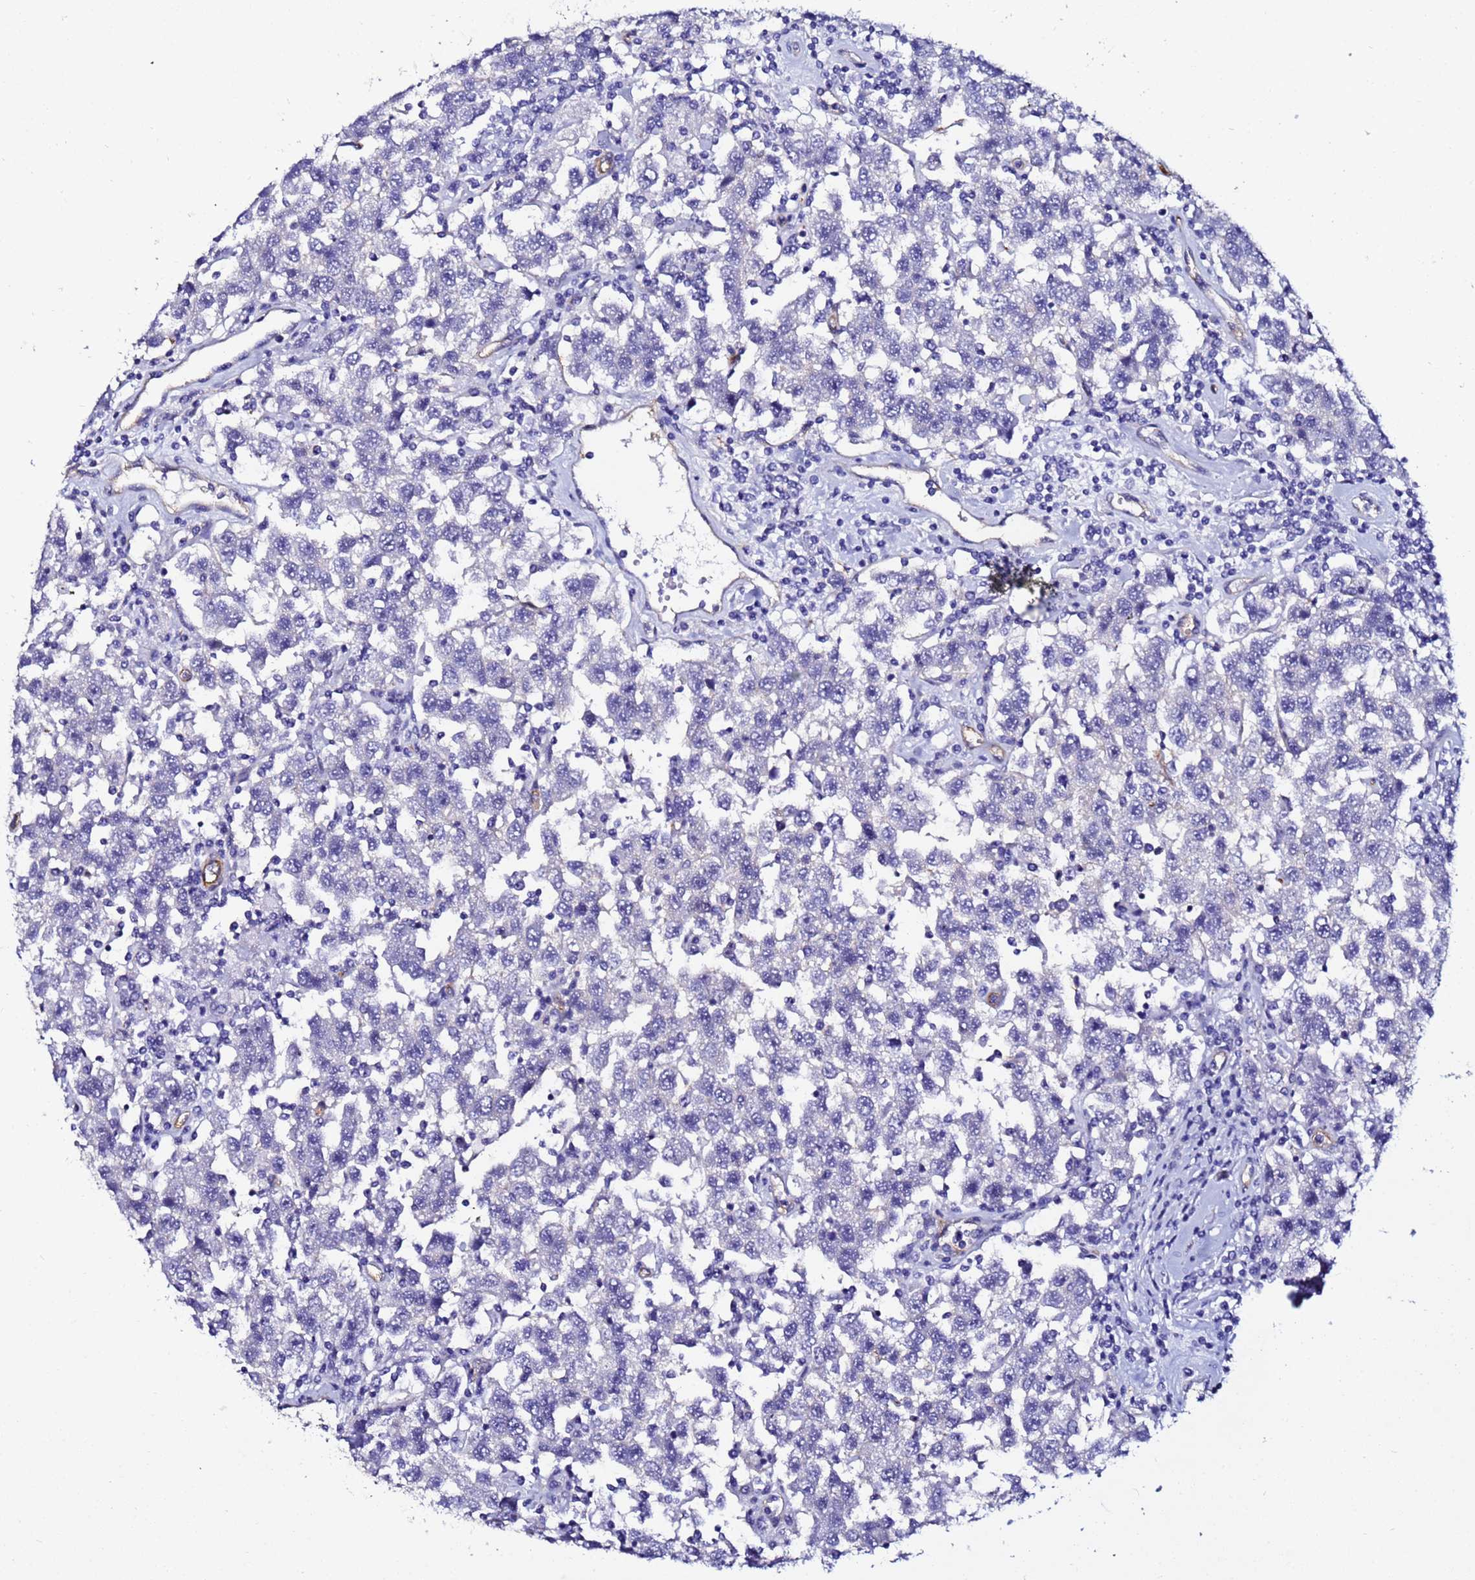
{"staining": {"intensity": "negative", "quantity": "none", "location": "none"}, "tissue": "testis cancer", "cell_type": "Tumor cells", "image_type": "cancer", "snomed": [{"axis": "morphology", "description": "Seminoma, NOS"}, {"axis": "topography", "description": "Testis"}], "caption": "This is an IHC micrograph of testis seminoma. There is no staining in tumor cells.", "gene": "DEFB104A", "patient": {"sex": "male", "age": 41}}